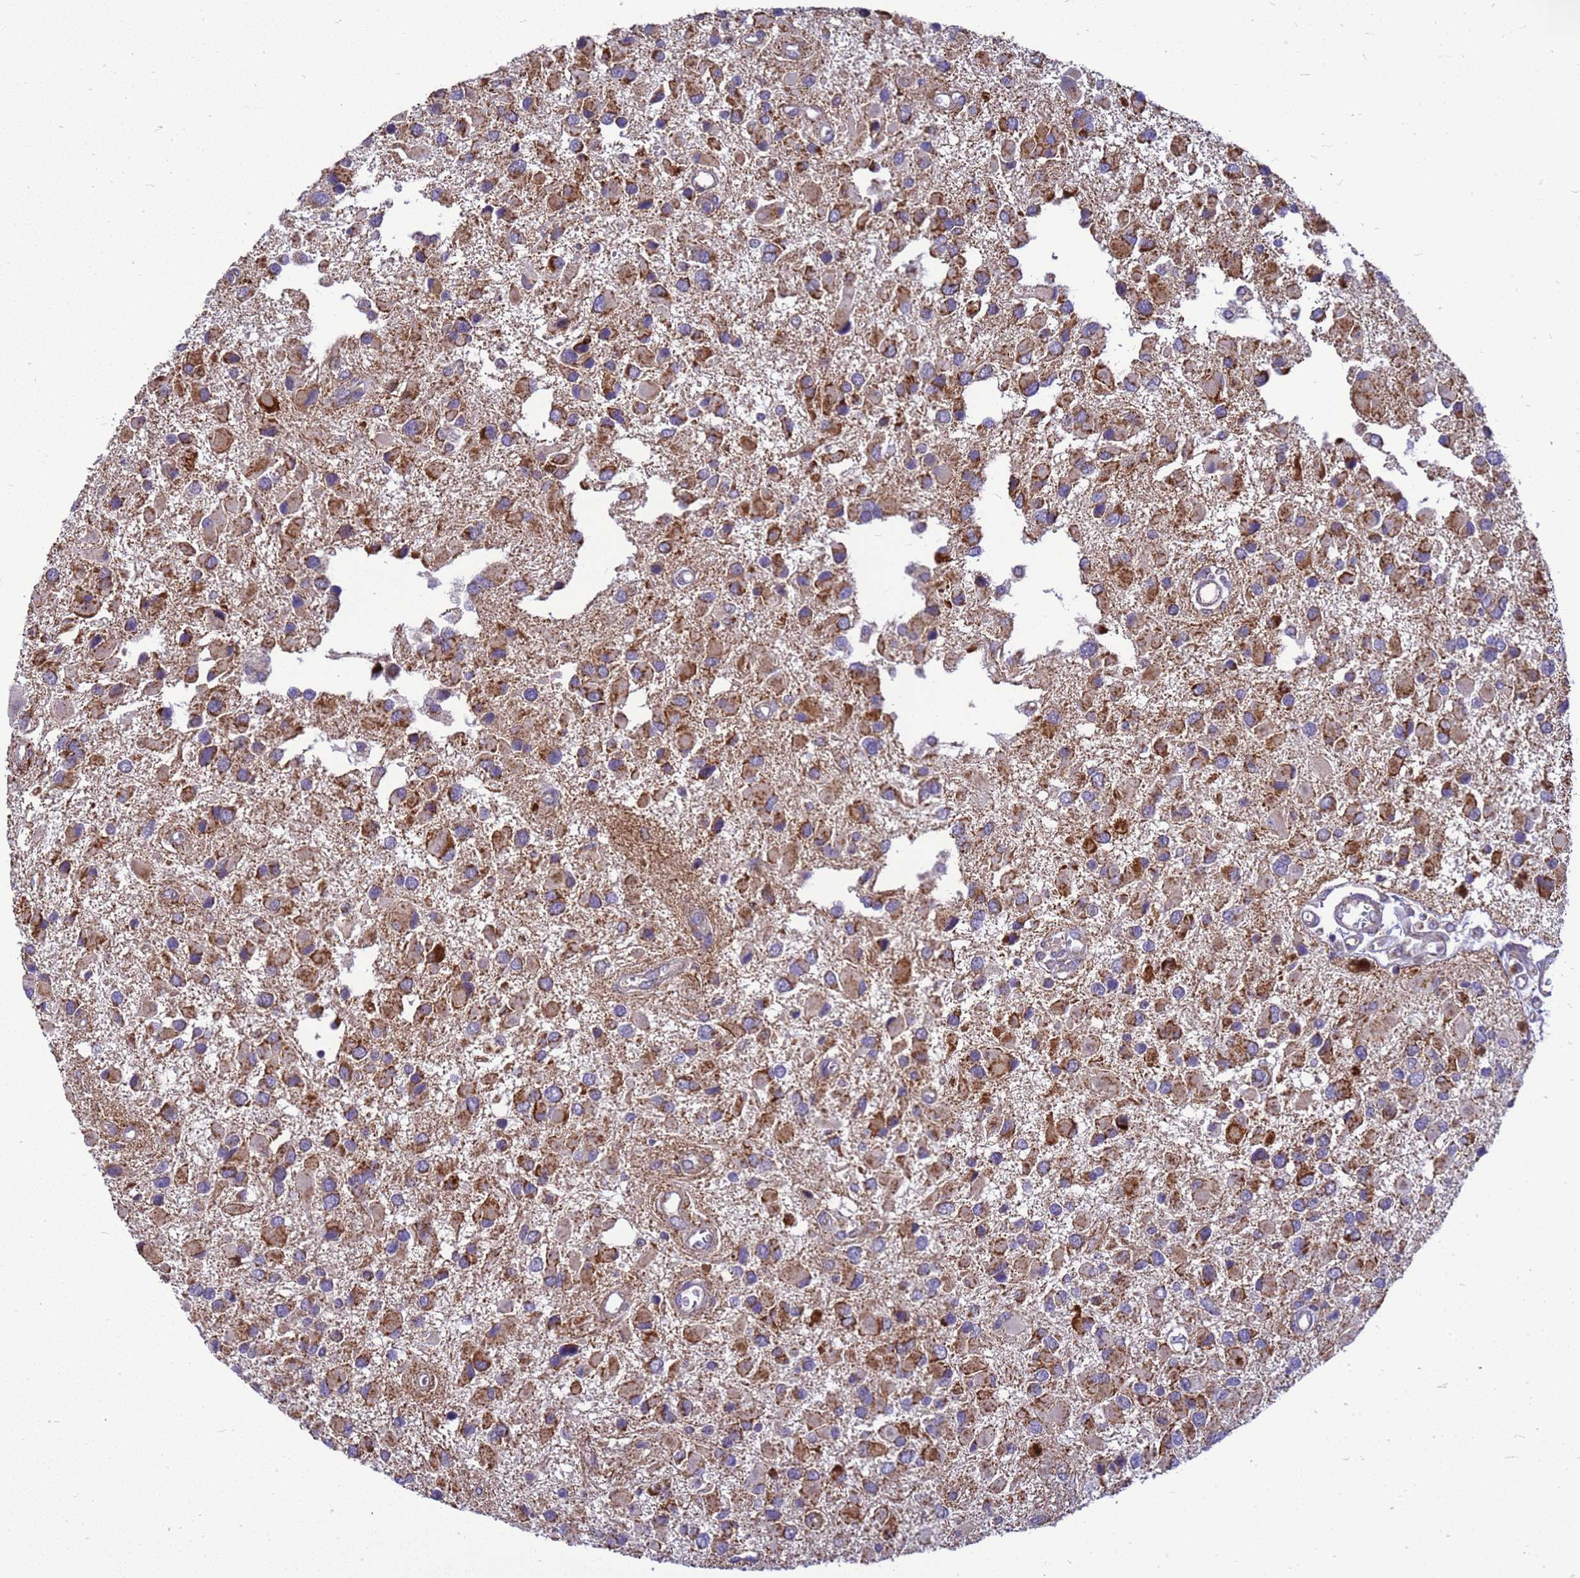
{"staining": {"intensity": "moderate", "quantity": ">75%", "location": "cytoplasmic/membranous"}, "tissue": "glioma", "cell_type": "Tumor cells", "image_type": "cancer", "snomed": [{"axis": "morphology", "description": "Glioma, malignant, High grade"}, {"axis": "topography", "description": "Brain"}], "caption": "Moderate cytoplasmic/membranous expression for a protein is present in about >75% of tumor cells of malignant high-grade glioma using immunohistochemistry (IHC).", "gene": "CMC4", "patient": {"sex": "male", "age": 53}}